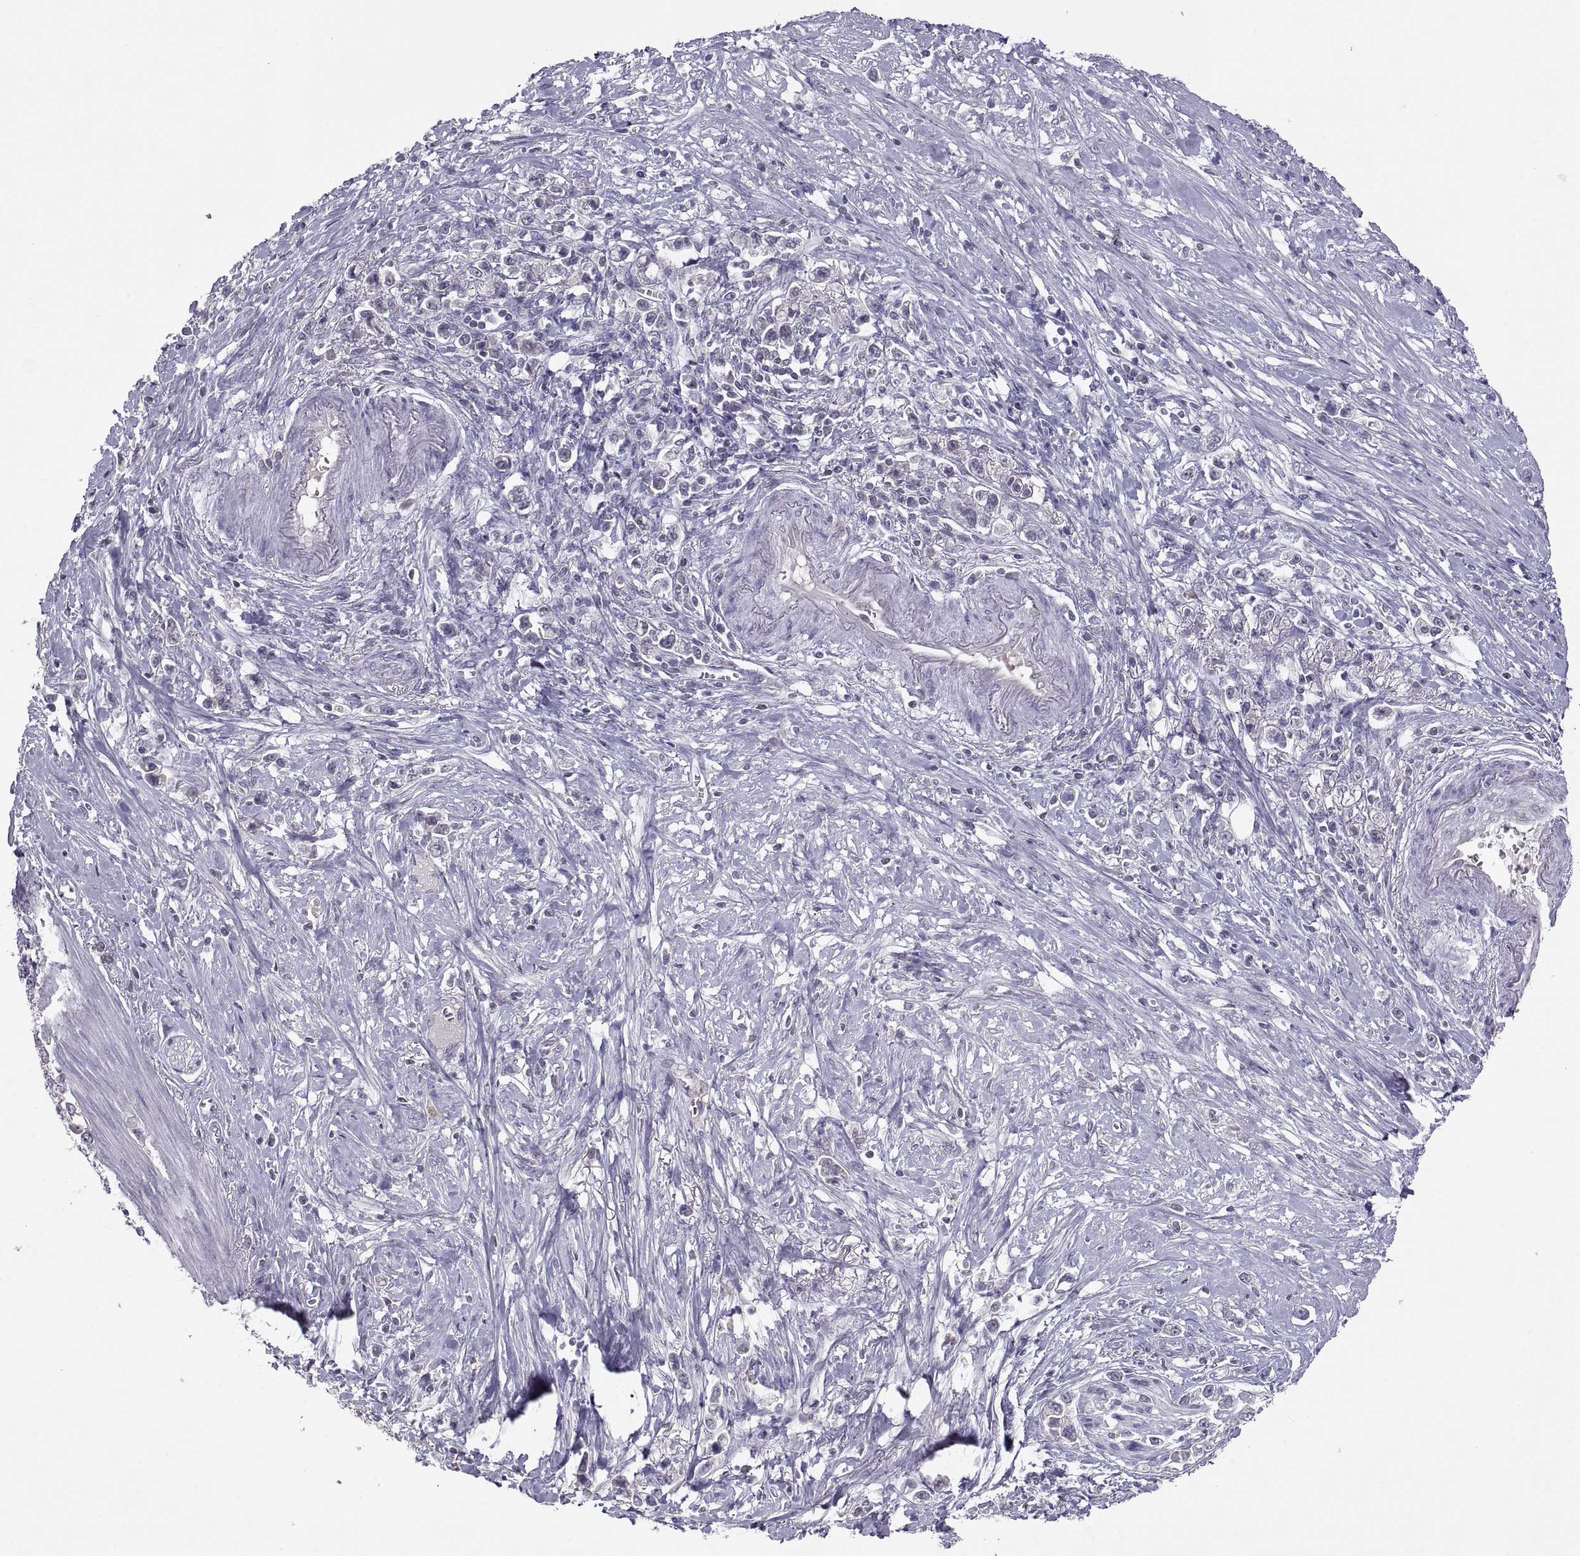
{"staining": {"intensity": "negative", "quantity": "none", "location": "none"}, "tissue": "stomach cancer", "cell_type": "Tumor cells", "image_type": "cancer", "snomed": [{"axis": "morphology", "description": "Adenocarcinoma, NOS"}, {"axis": "topography", "description": "Stomach"}], "caption": "The immunohistochemistry photomicrograph has no significant expression in tumor cells of adenocarcinoma (stomach) tissue.", "gene": "FGF9", "patient": {"sex": "male", "age": 63}}